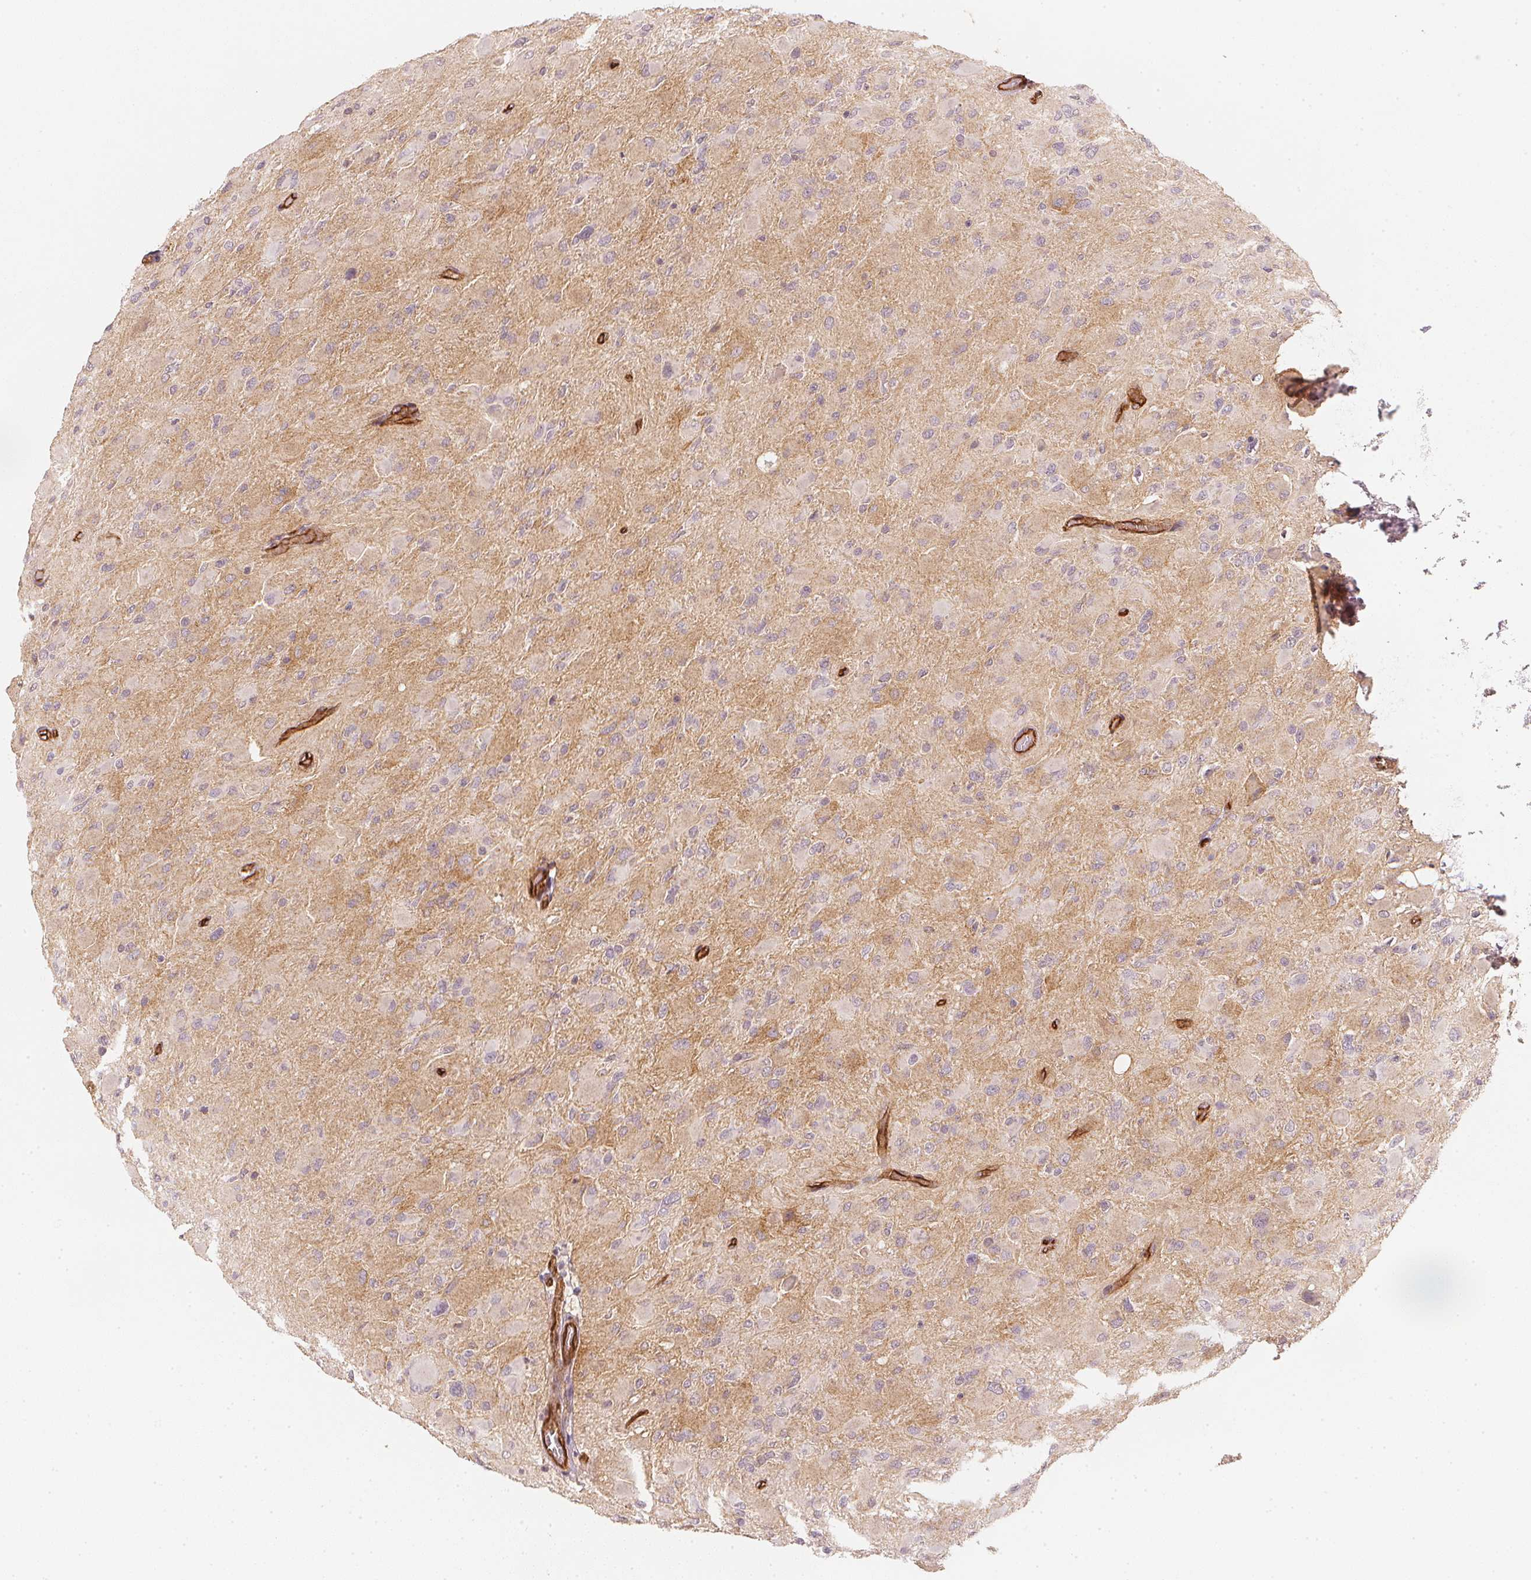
{"staining": {"intensity": "negative", "quantity": "none", "location": "none"}, "tissue": "glioma", "cell_type": "Tumor cells", "image_type": "cancer", "snomed": [{"axis": "morphology", "description": "Glioma, malignant, High grade"}, {"axis": "topography", "description": "Cerebral cortex"}], "caption": "High power microscopy image of an immunohistochemistry micrograph of glioma, revealing no significant positivity in tumor cells.", "gene": "CIB1", "patient": {"sex": "female", "age": 36}}